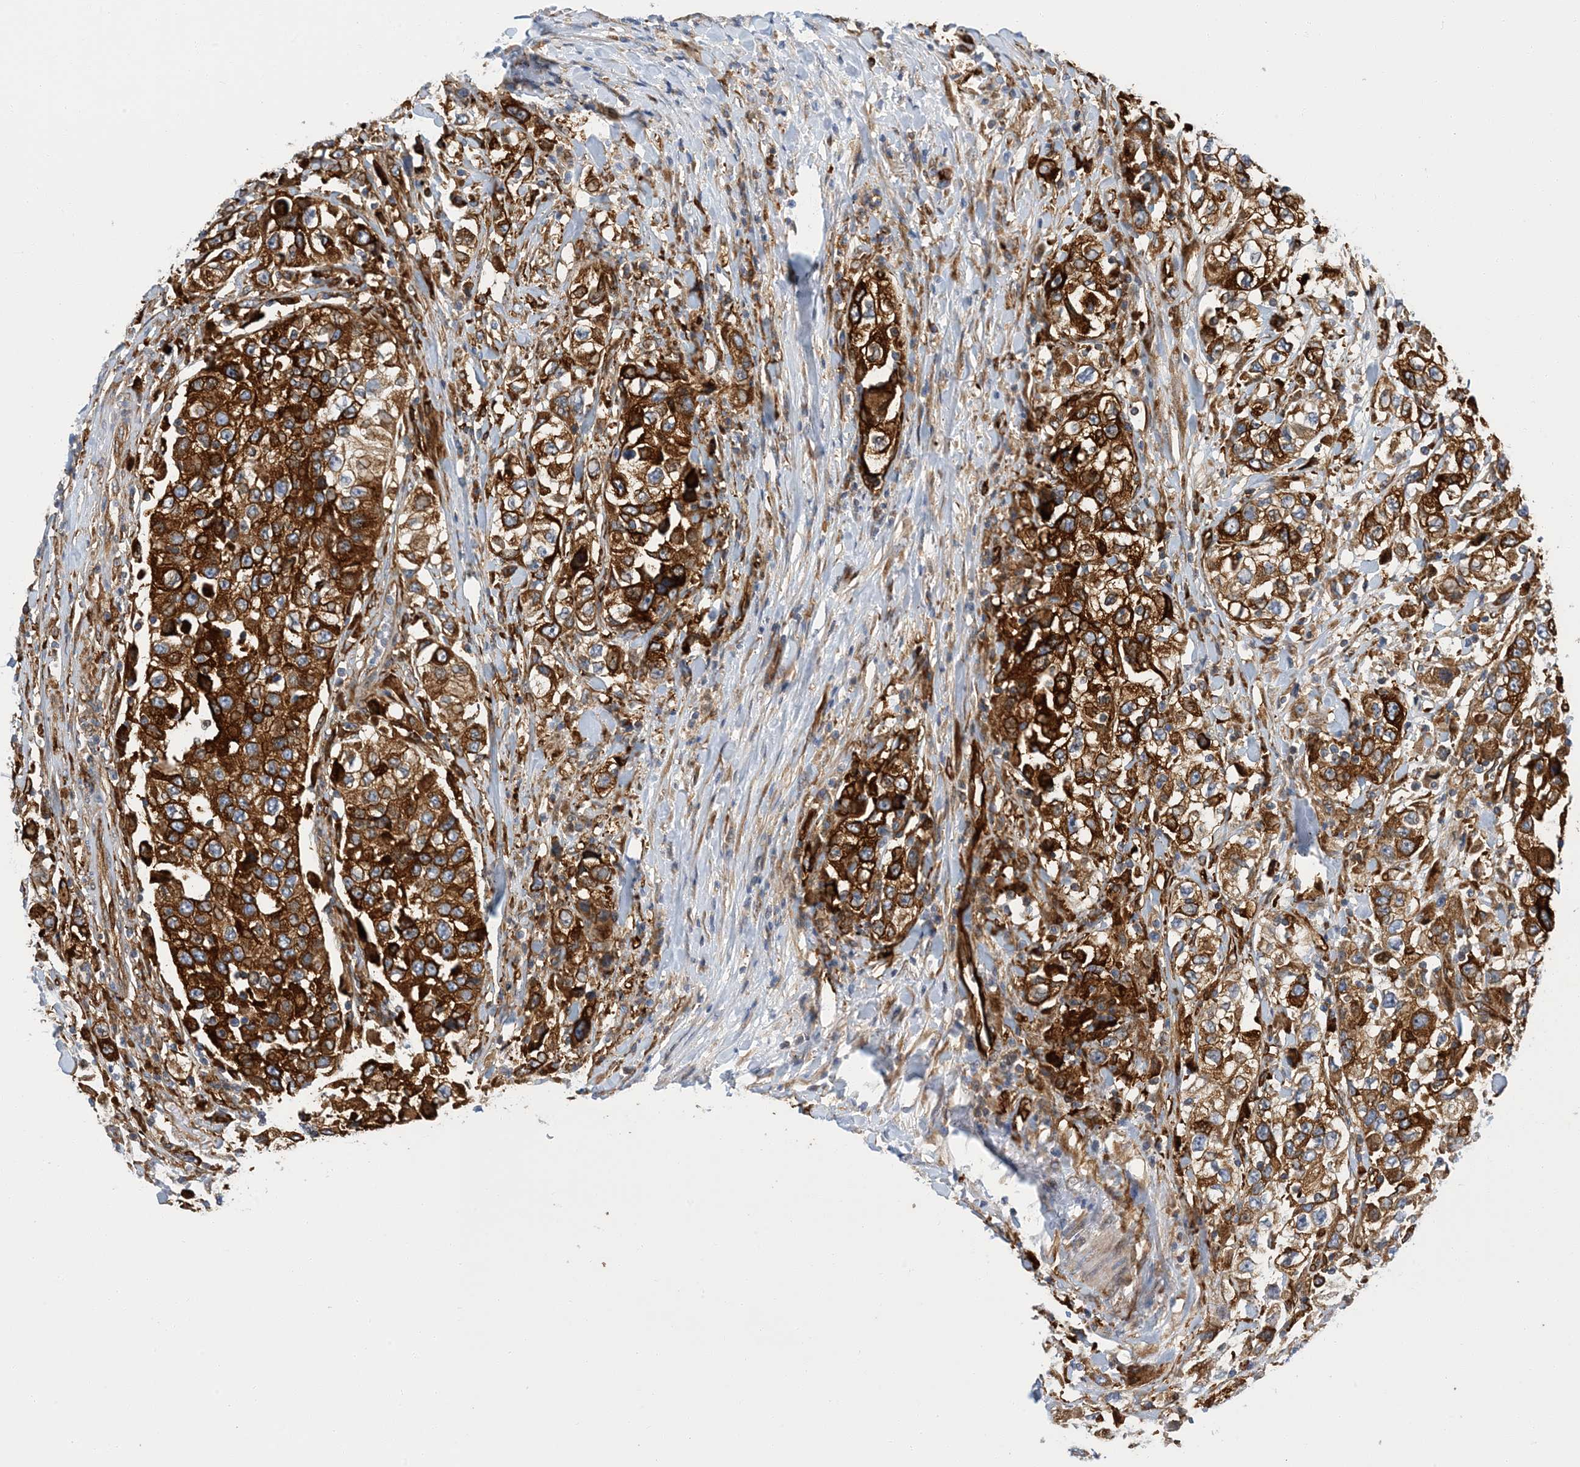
{"staining": {"intensity": "strong", "quantity": ">75%", "location": "cytoplasmic/membranous"}, "tissue": "urothelial cancer", "cell_type": "Tumor cells", "image_type": "cancer", "snomed": [{"axis": "morphology", "description": "Urothelial carcinoma, High grade"}, {"axis": "topography", "description": "Urinary bladder"}], "caption": "Immunohistochemical staining of human high-grade urothelial carcinoma reveals strong cytoplasmic/membranous protein staining in about >75% of tumor cells. (brown staining indicates protein expression, while blue staining denotes nuclei).", "gene": "PCDHA2", "patient": {"sex": "female", "age": 80}}